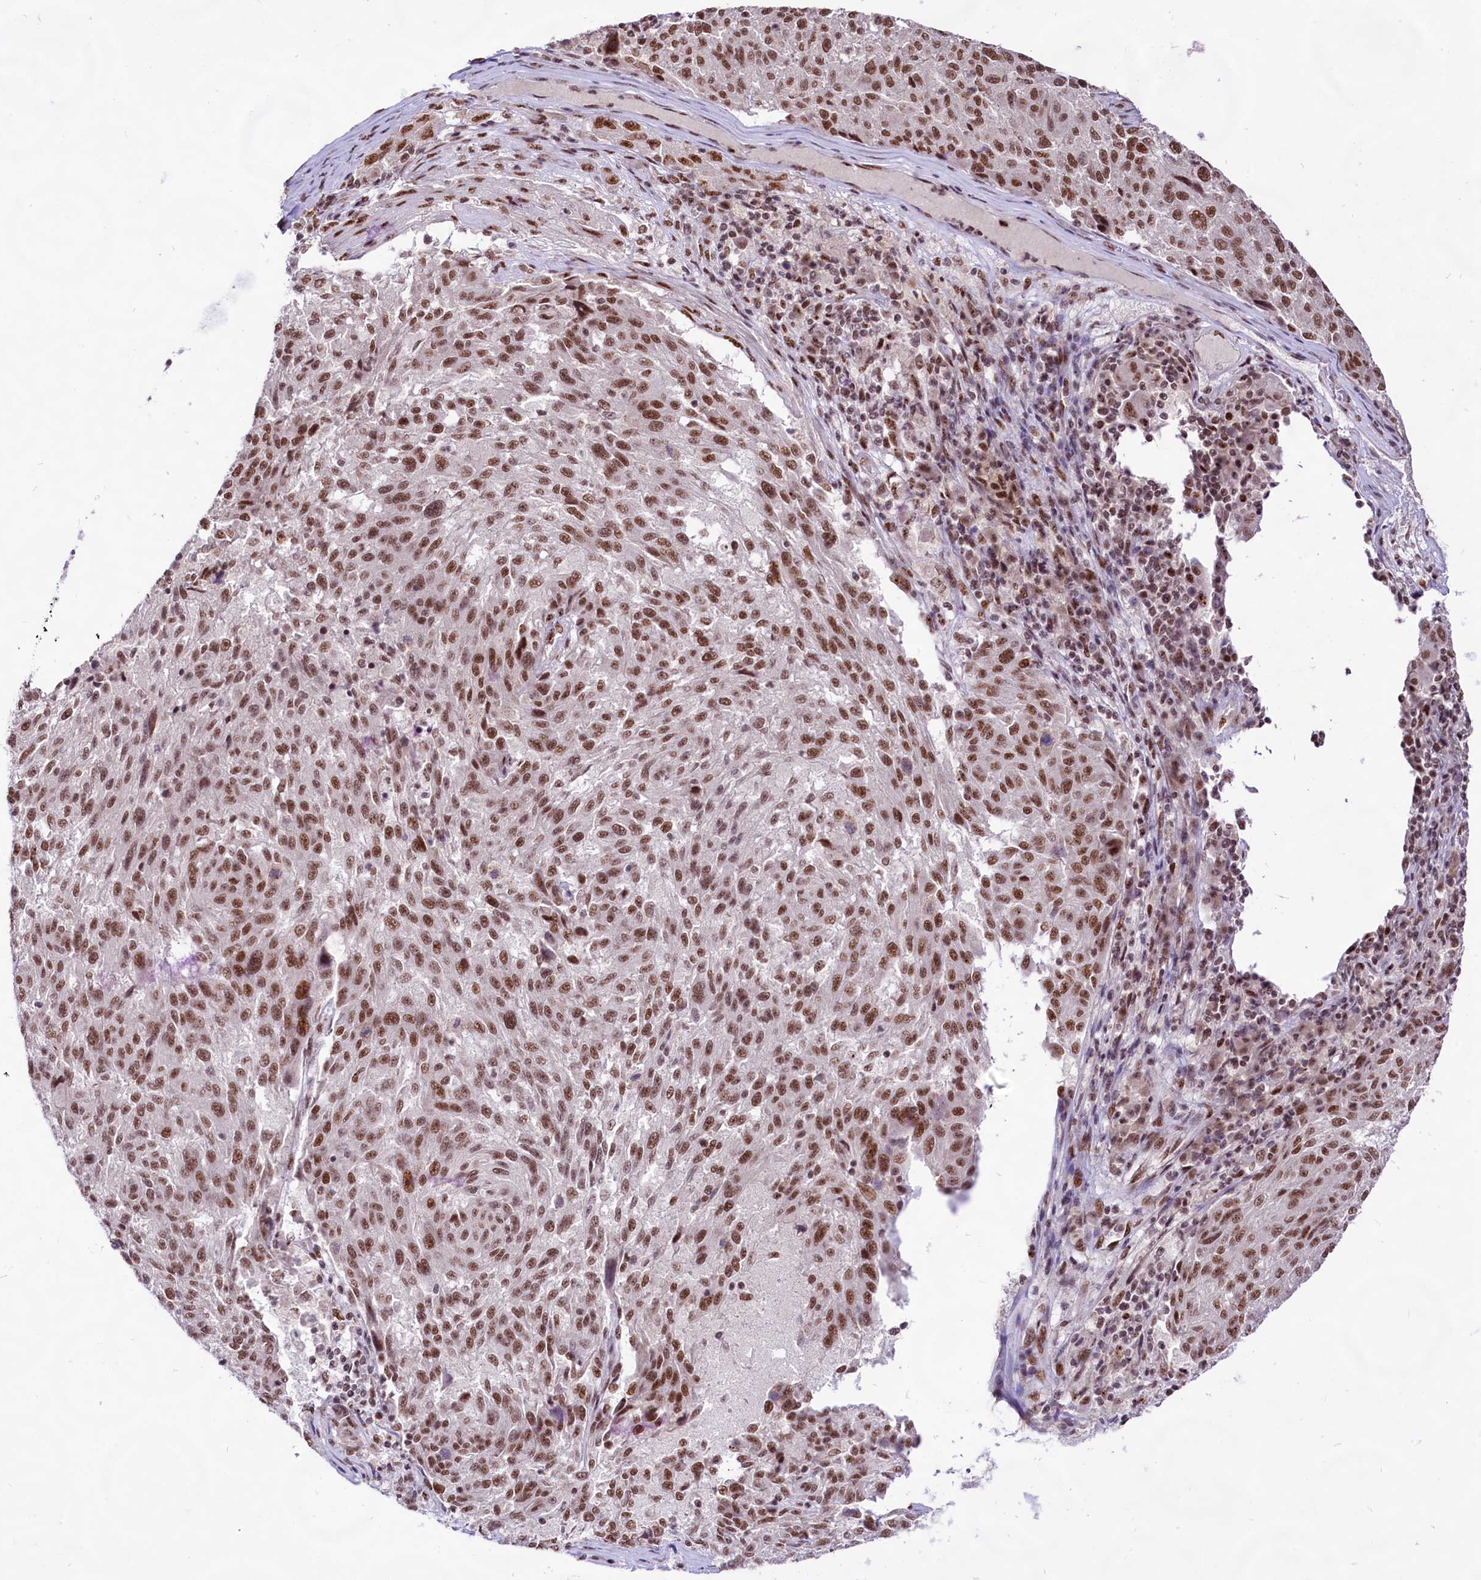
{"staining": {"intensity": "moderate", "quantity": ">75%", "location": "nuclear"}, "tissue": "melanoma", "cell_type": "Tumor cells", "image_type": "cancer", "snomed": [{"axis": "morphology", "description": "Malignant melanoma, NOS"}, {"axis": "topography", "description": "Skin"}], "caption": "IHC of malignant melanoma reveals medium levels of moderate nuclear positivity in about >75% of tumor cells.", "gene": "HIRA", "patient": {"sex": "male", "age": 53}}